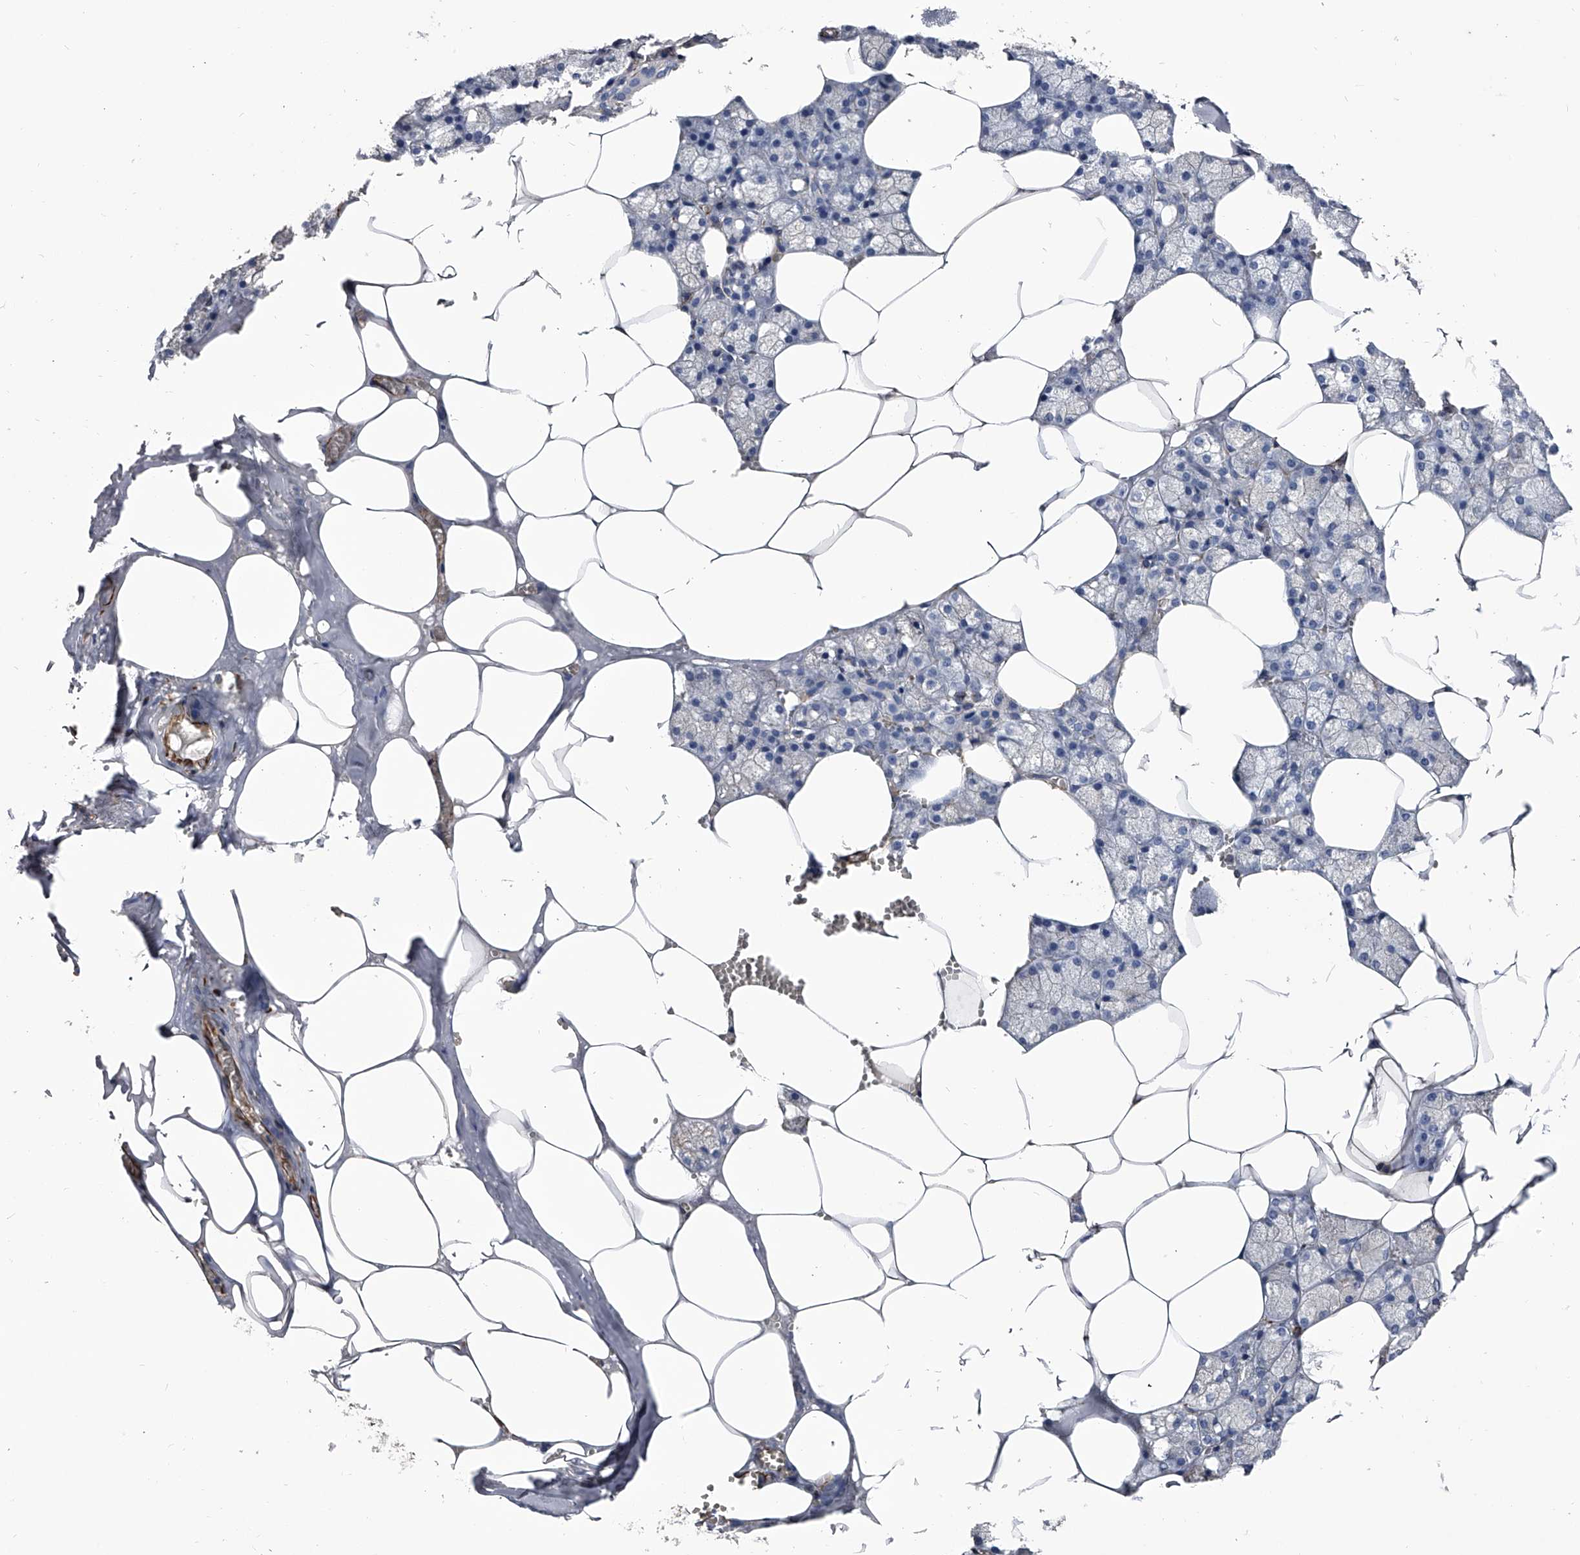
{"staining": {"intensity": "weak", "quantity": "<25%", "location": "cytoplasmic/membranous"}, "tissue": "salivary gland", "cell_type": "Glandular cells", "image_type": "normal", "snomed": [{"axis": "morphology", "description": "Normal tissue, NOS"}, {"axis": "topography", "description": "Salivary gland"}], "caption": "Immunohistochemical staining of unremarkable human salivary gland demonstrates no significant expression in glandular cells. The staining was performed using DAB (3,3'-diaminobenzidine) to visualize the protein expression in brown, while the nuclei were stained in blue with hematoxylin (Magnification: 20x).", "gene": "EFCAB7", "patient": {"sex": "male", "age": 62}}